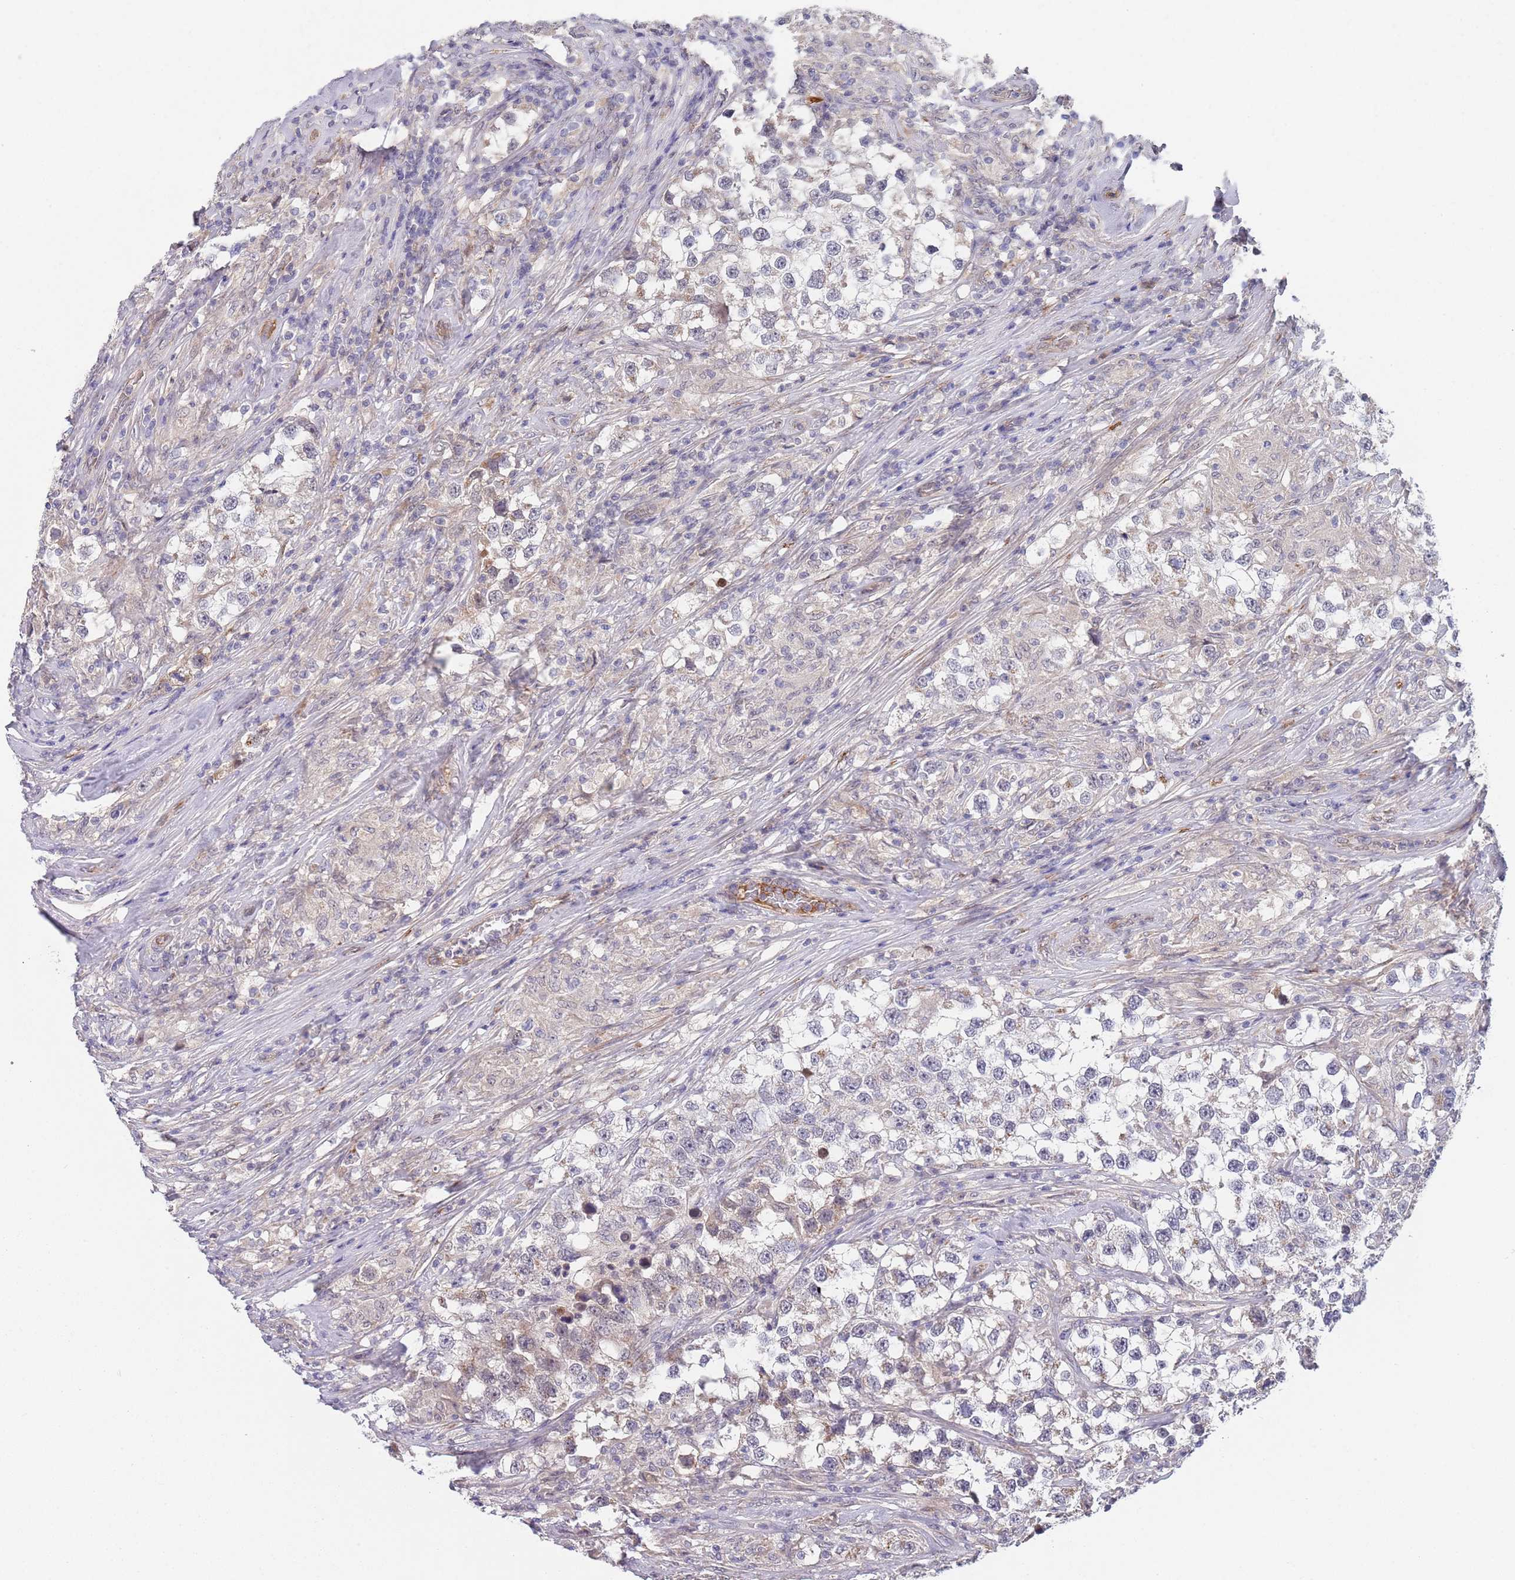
{"staining": {"intensity": "negative", "quantity": "none", "location": "none"}, "tissue": "testis cancer", "cell_type": "Tumor cells", "image_type": "cancer", "snomed": [{"axis": "morphology", "description": "Seminoma, NOS"}, {"axis": "topography", "description": "Testis"}], "caption": "IHC micrograph of human seminoma (testis) stained for a protein (brown), which shows no staining in tumor cells.", "gene": "B4GALT4", "patient": {"sex": "male", "age": 46}}